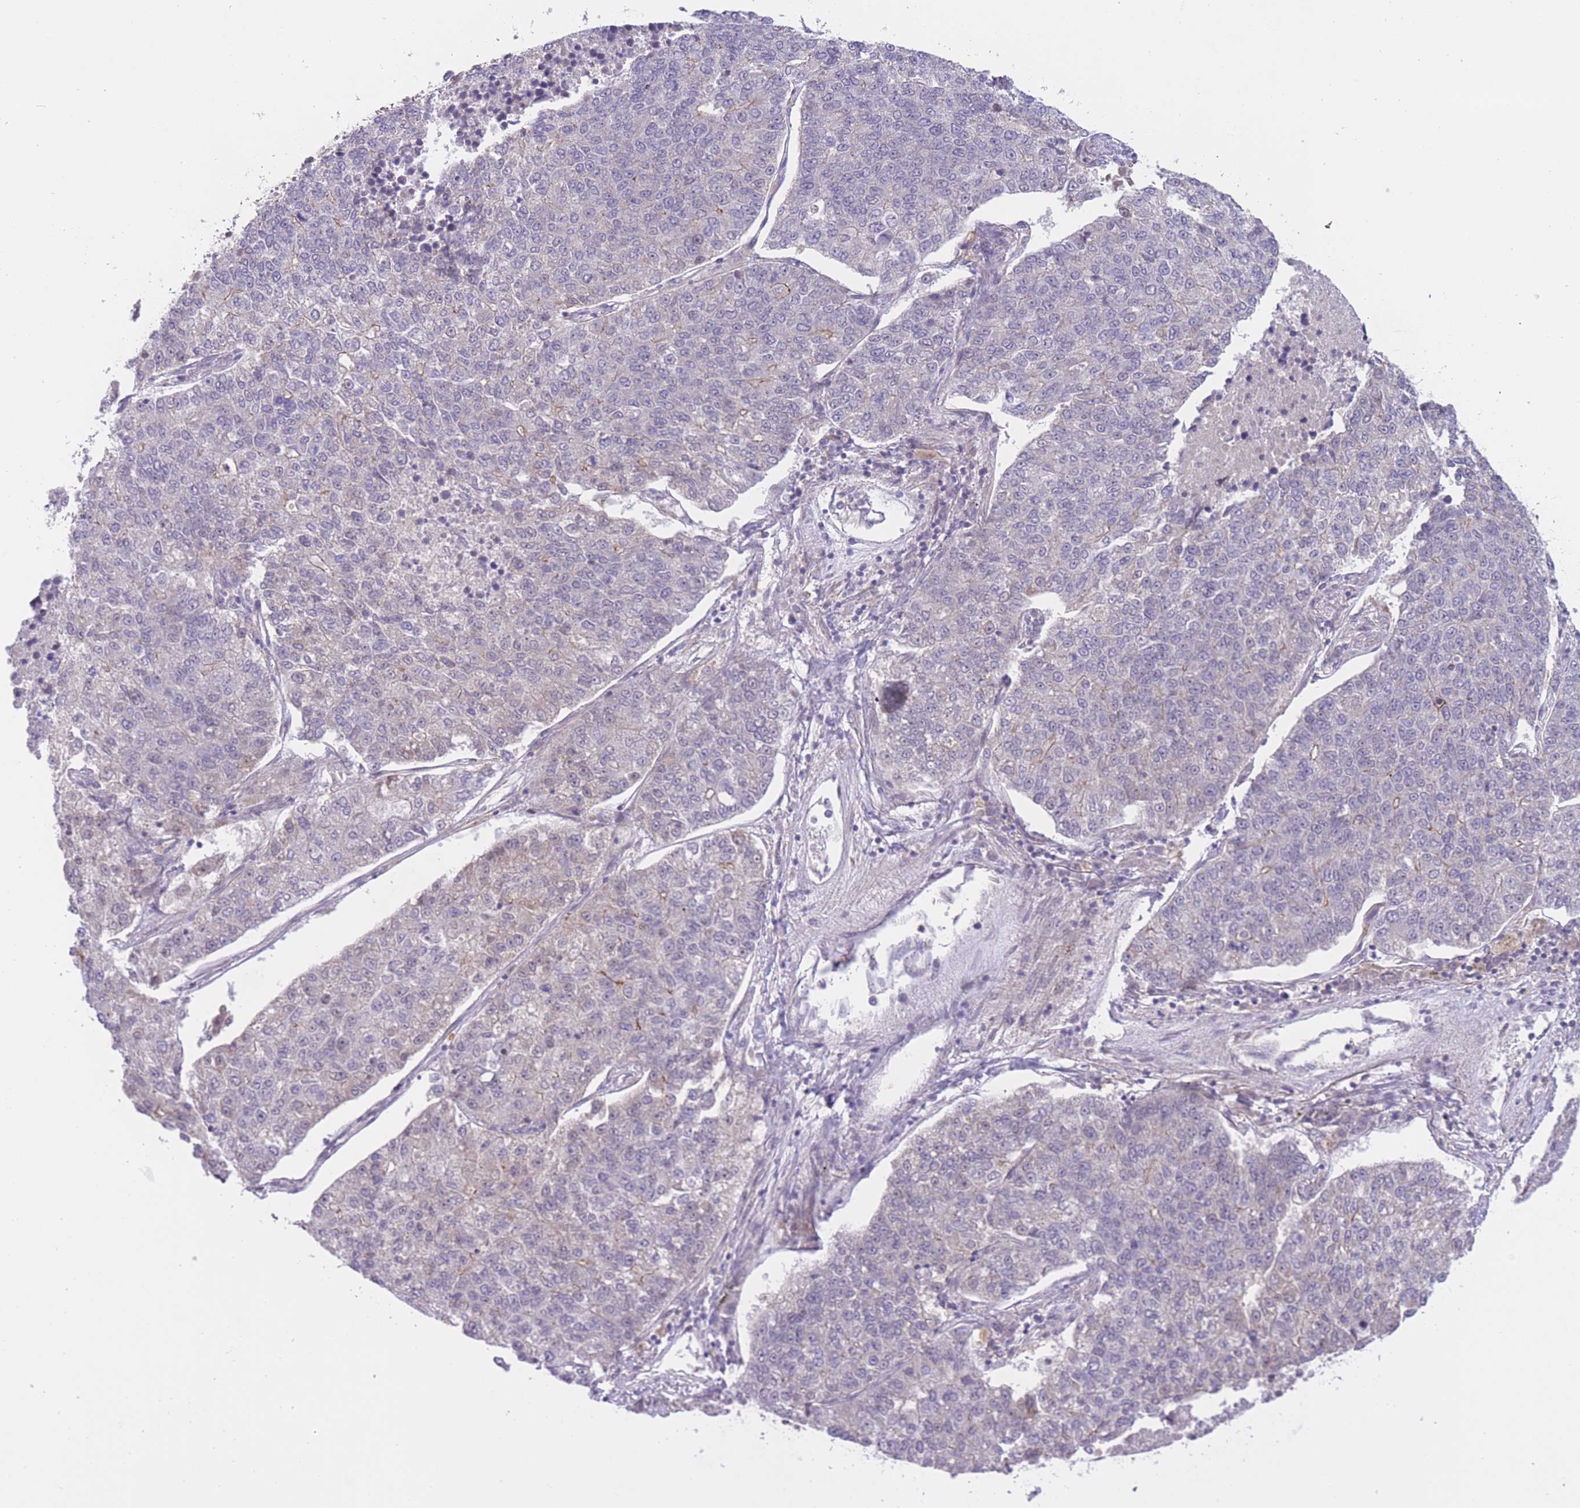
{"staining": {"intensity": "negative", "quantity": "none", "location": "none"}, "tissue": "lung cancer", "cell_type": "Tumor cells", "image_type": "cancer", "snomed": [{"axis": "morphology", "description": "Adenocarcinoma, NOS"}, {"axis": "topography", "description": "Lung"}], "caption": "Immunohistochemical staining of adenocarcinoma (lung) reveals no significant staining in tumor cells.", "gene": "FUT5", "patient": {"sex": "male", "age": 49}}